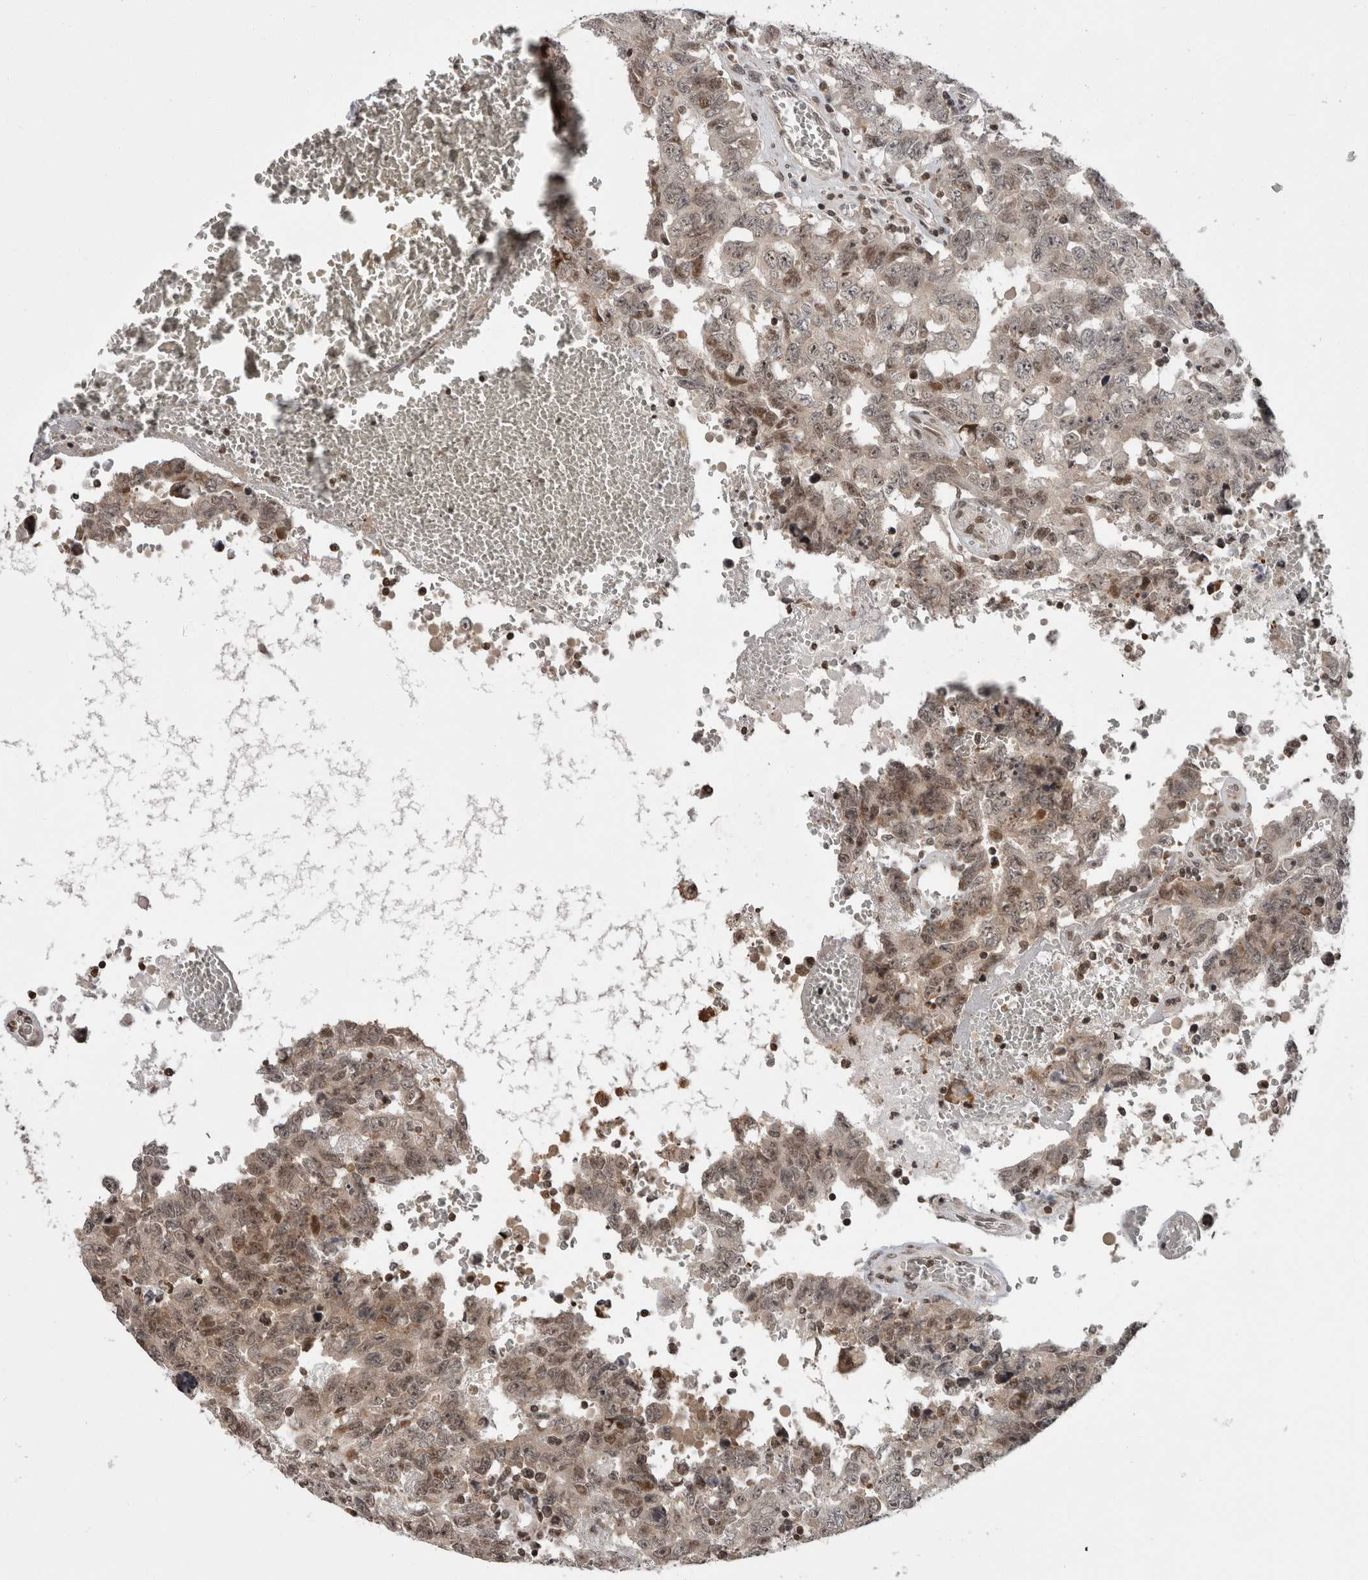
{"staining": {"intensity": "weak", "quantity": "25%-75%", "location": "cytoplasmic/membranous,nuclear"}, "tissue": "testis cancer", "cell_type": "Tumor cells", "image_type": "cancer", "snomed": [{"axis": "morphology", "description": "Carcinoma, Embryonal, NOS"}, {"axis": "topography", "description": "Testis"}], "caption": "Weak cytoplasmic/membranous and nuclear positivity is present in approximately 25%-75% of tumor cells in testis embryonal carcinoma. The protein is stained brown, and the nuclei are stained in blue (DAB (3,3'-diaminobenzidine) IHC with brightfield microscopy, high magnification).", "gene": "ZBTB11", "patient": {"sex": "male", "age": 26}}